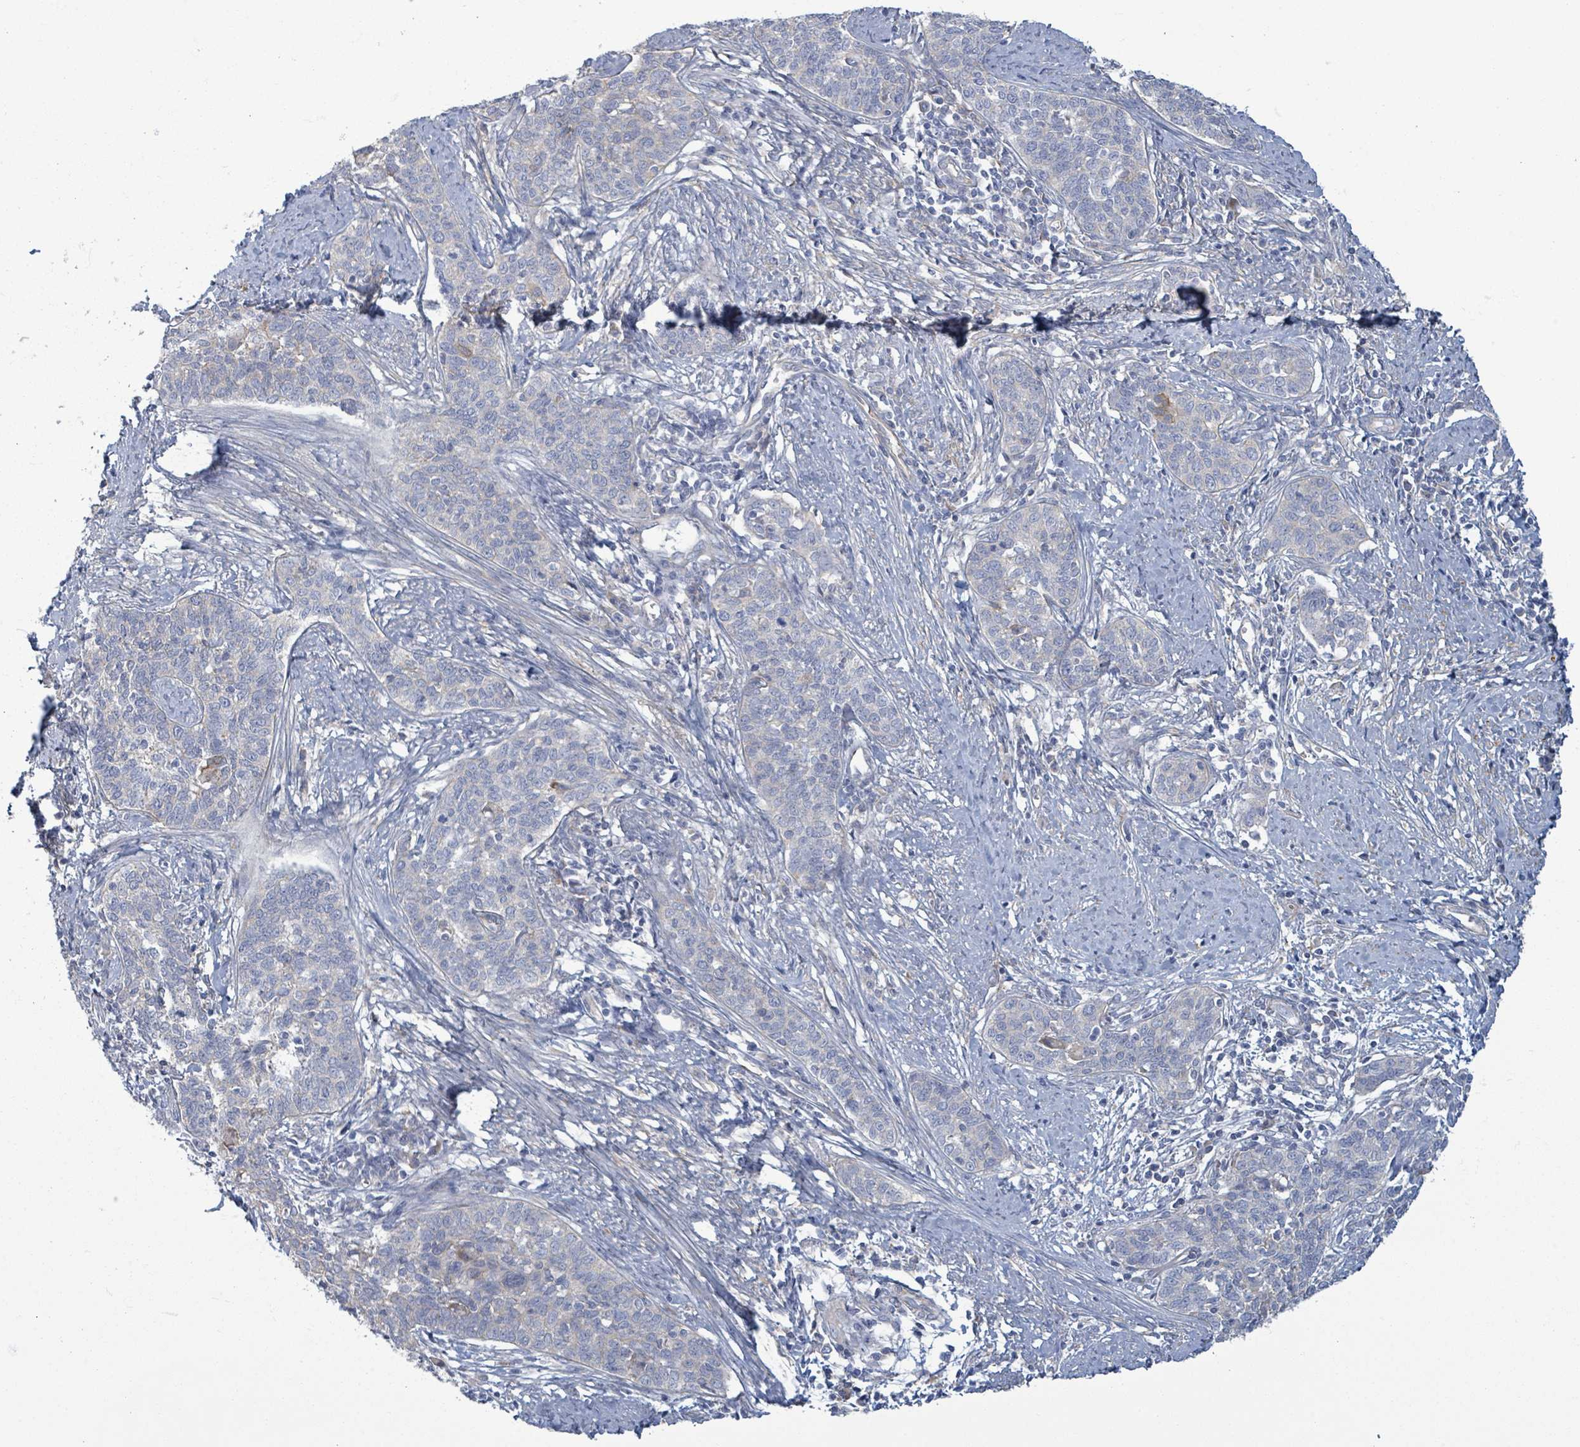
{"staining": {"intensity": "weak", "quantity": "<25%", "location": "cytoplasmic/membranous"}, "tissue": "cervical cancer", "cell_type": "Tumor cells", "image_type": "cancer", "snomed": [{"axis": "morphology", "description": "Squamous cell carcinoma, NOS"}, {"axis": "topography", "description": "Cervix"}], "caption": "DAB immunohistochemical staining of human cervical cancer displays no significant expression in tumor cells. (Brightfield microscopy of DAB (3,3'-diaminobenzidine) immunohistochemistry at high magnification).", "gene": "COL13A1", "patient": {"sex": "female", "age": 39}}